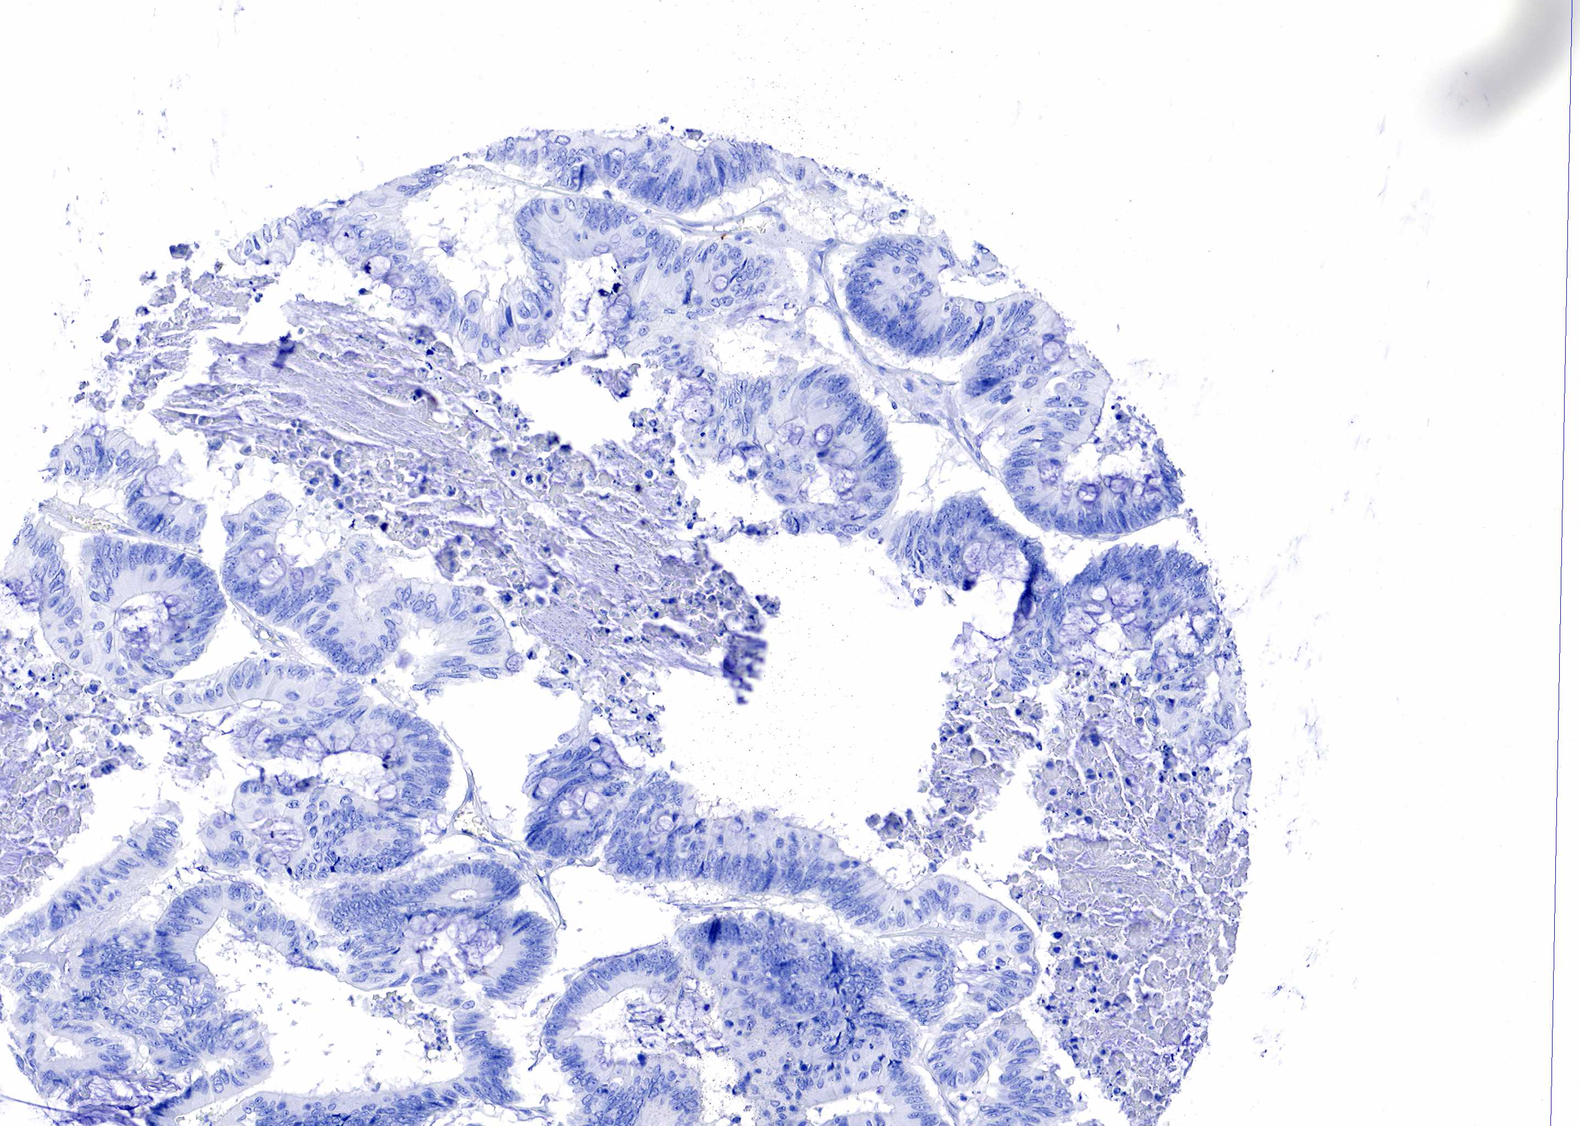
{"staining": {"intensity": "negative", "quantity": "none", "location": "none"}, "tissue": "colorectal cancer", "cell_type": "Tumor cells", "image_type": "cancer", "snomed": [{"axis": "morphology", "description": "Adenocarcinoma, NOS"}, {"axis": "topography", "description": "Colon"}], "caption": "DAB (3,3'-diaminobenzidine) immunohistochemical staining of adenocarcinoma (colorectal) exhibits no significant staining in tumor cells. (IHC, brightfield microscopy, high magnification).", "gene": "CD79A", "patient": {"sex": "male", "age": 65}}